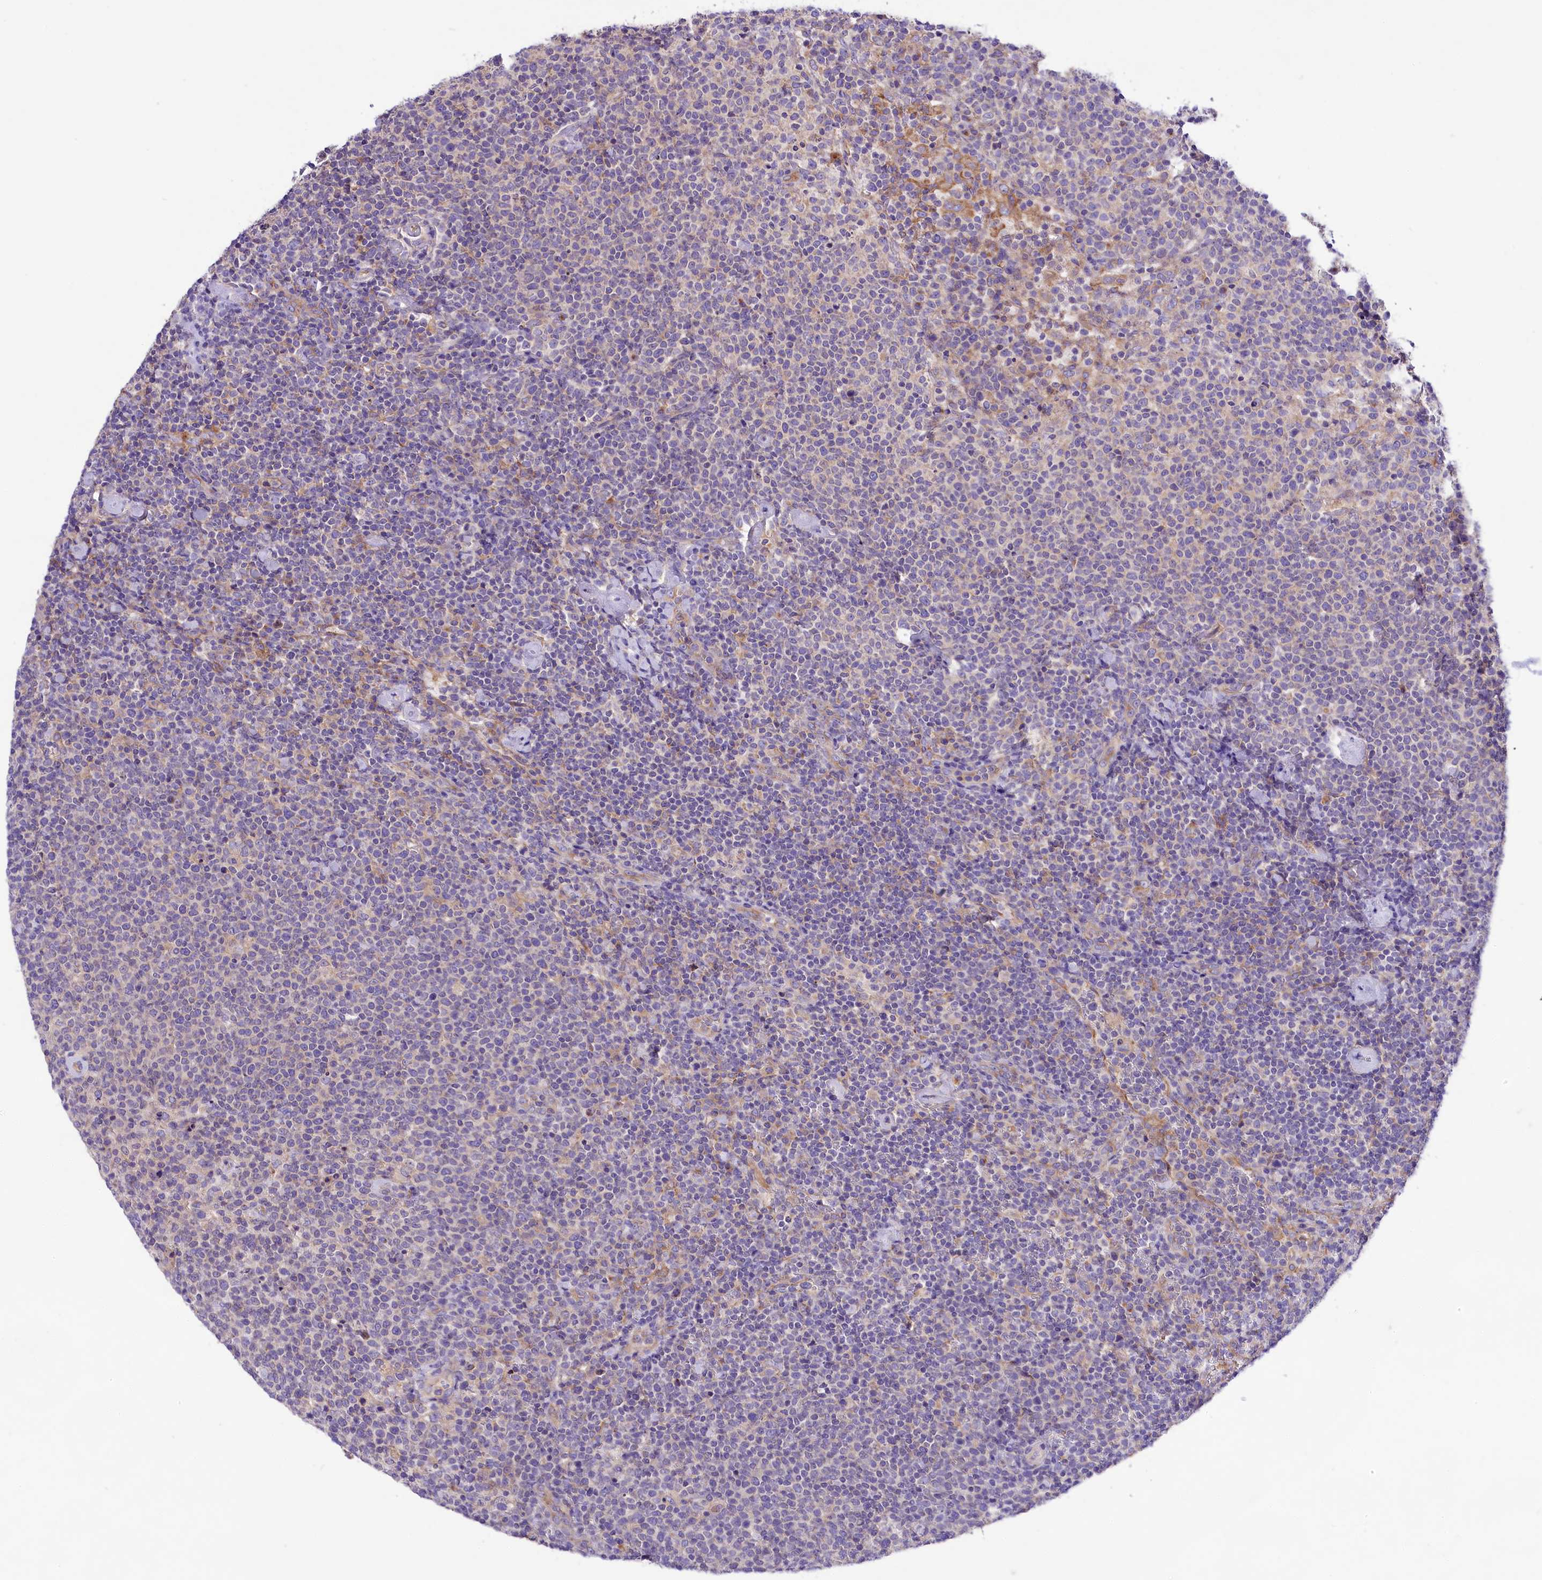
{"staining": {"intensity": "negative", "quantity": "none", "location": "none"}, "tissue": "lymphoma", "cell_type": "Tumor cells", "image_type": "cancer", "snomed": [{"axis": "morphology", "description": "Malignant lymphoma, non-Hodgkin's type, High grade"}, {"axis": "topography", "description": "Lymph node"}], "caption": "This is a histopathology image of immunohistochemistry (IHC) staining of malignant lymphoma, non-Hodgkin's type (high-grade), which shows no staining in tumor cells. Nuclei are stained in blue.", "gene": "PEMT", "patient": {"sex": "male", "age": 61}}